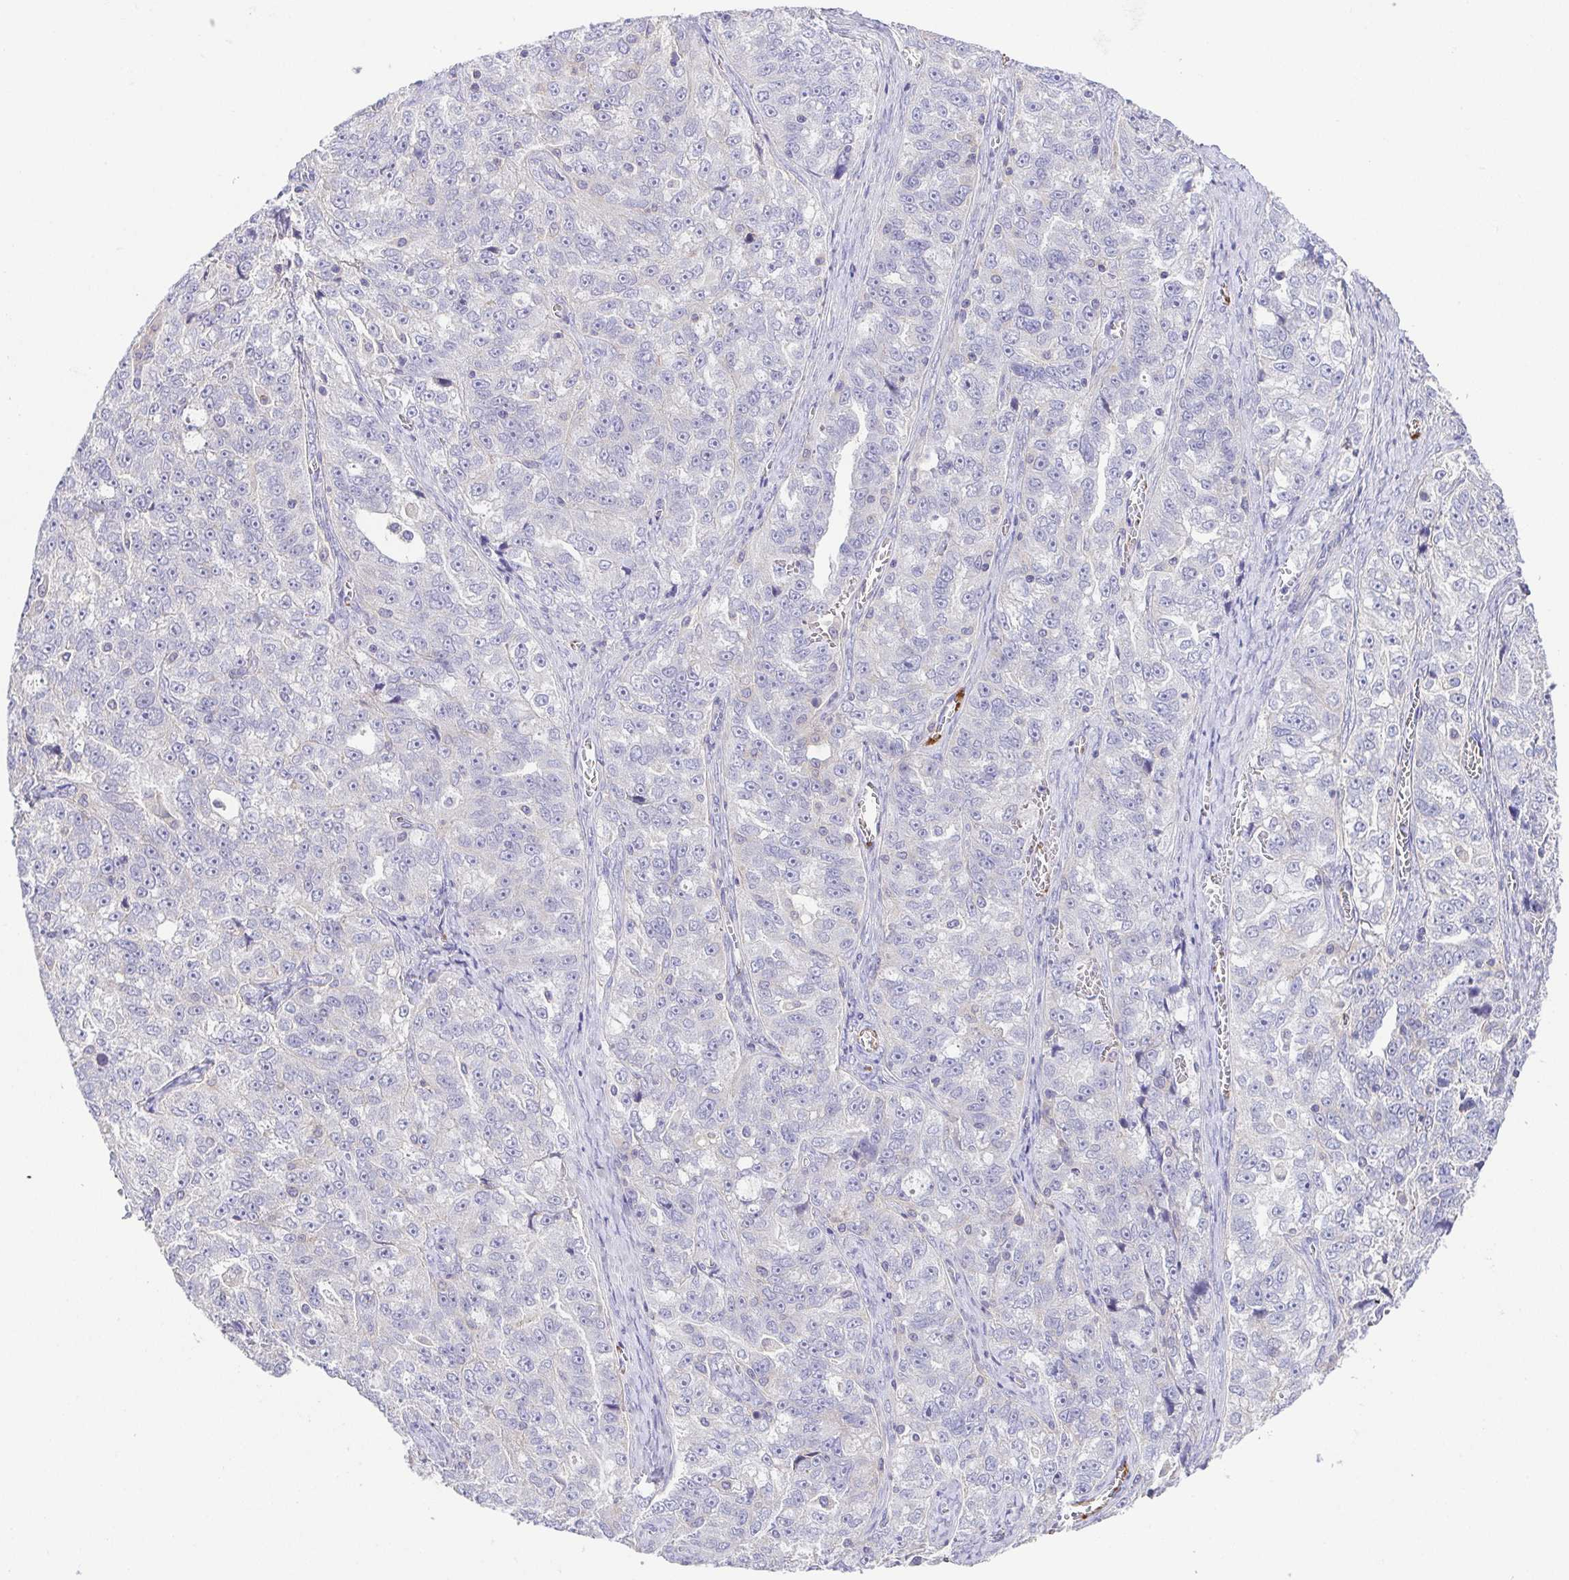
{"staining": {"intensity": "negative", "quantity": "none", "location": "none"}, "tissue": "ovarian cancer", "cell_type": "Tumor cells", "image_type": "cancer", "snomed": [{"axis": "morphology", "description": "Cystadenocarcinoma, serous, NOS"}, {"axis": "topography", "description": "Ovary"}], "caption": "Immunohistochemistry of human ovarian serous cystadenocarcinoma demonstrates no staining in tumor cells. (DAB (3,3'-diaminobenzidine) immunohistochemistry (IHC) with hematoxylin counter stain).", "gene": "PRR14L", "patient": {"sex": "female", "age": 51}}